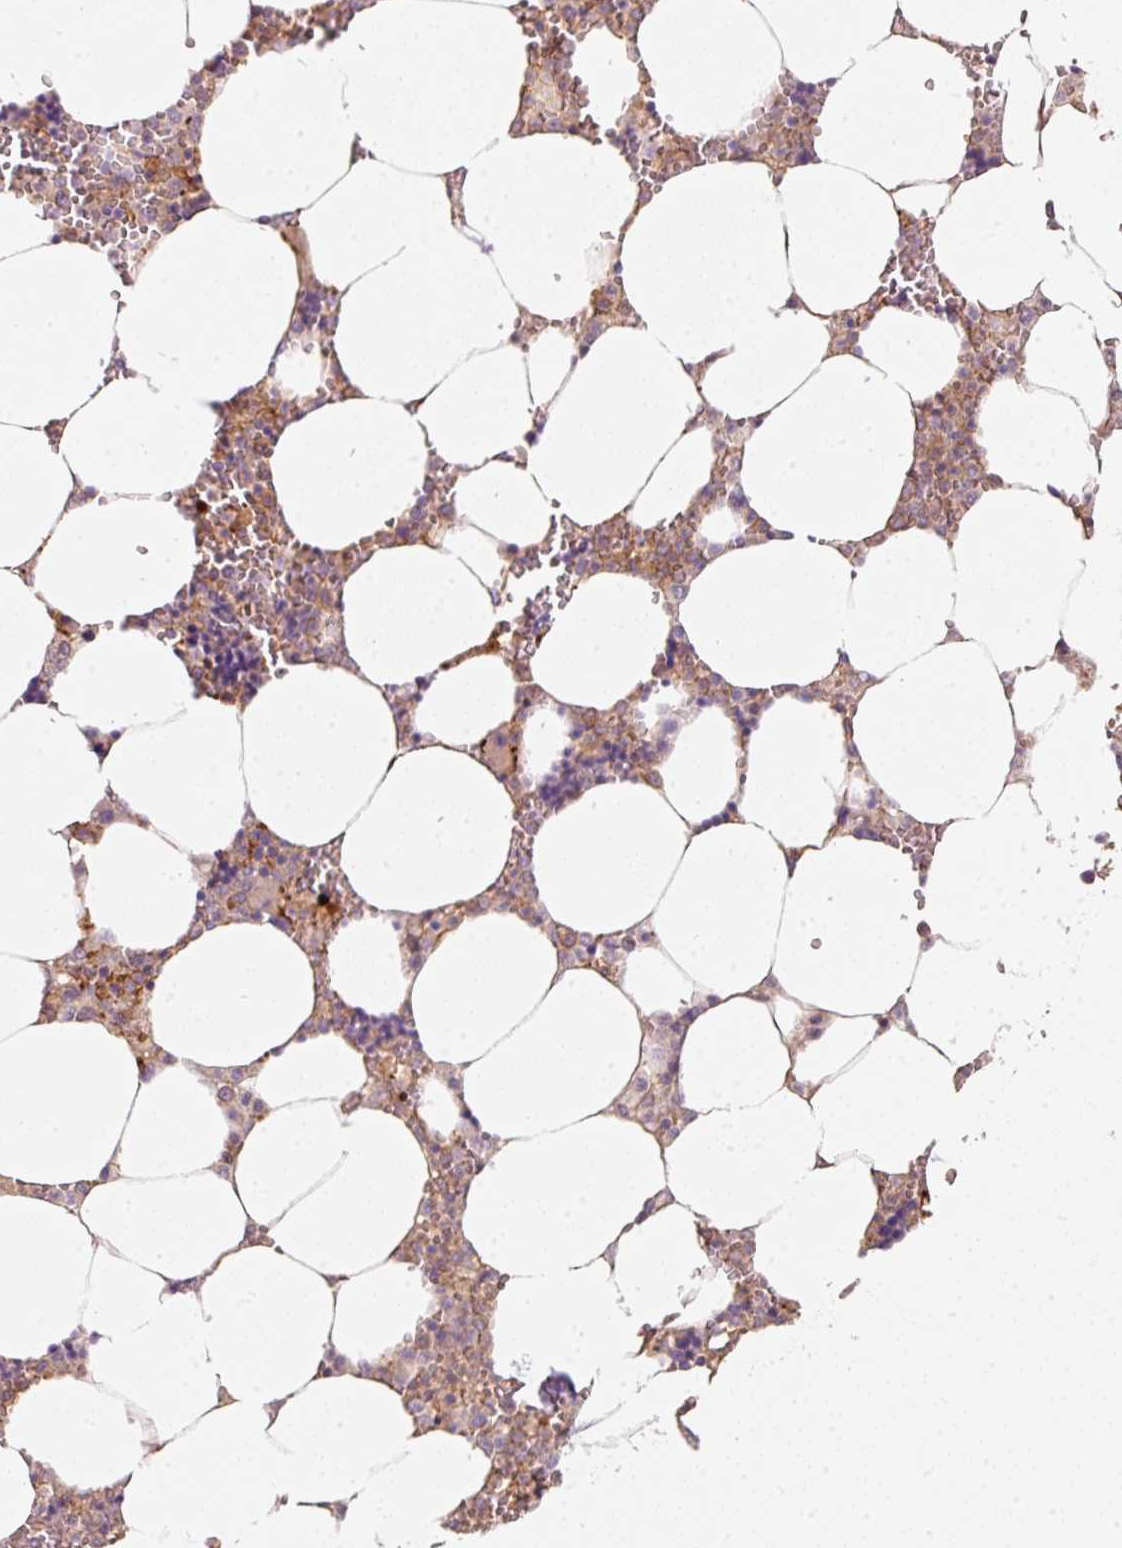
{"staining": {"intensity": "moderate", "quantity": "<25%", "location": "cytoplasmic/membranous"}, "tissue": "bone marrow", "cell_type": "Hematopoietic cells", "image_type": "normal", "snomed": [{"axis": "morphology", "description": "Normal tissue, NOS"}, {"axis": "topography", "description": "Bone marrow"}], "caption": "Protein staining of unremarkable bone marrow reveals moderate cytoplasmic/membranous positivity in about <25% of hematopoietic cells. Using DAB (3,3'-diaminobenzidine) (brown) and hematoxylin (blue) stains, captured at high magnification using brightfield microscopy.", "gene": "IQGAP2", "patient": {"sex": "male", "age": 64}}